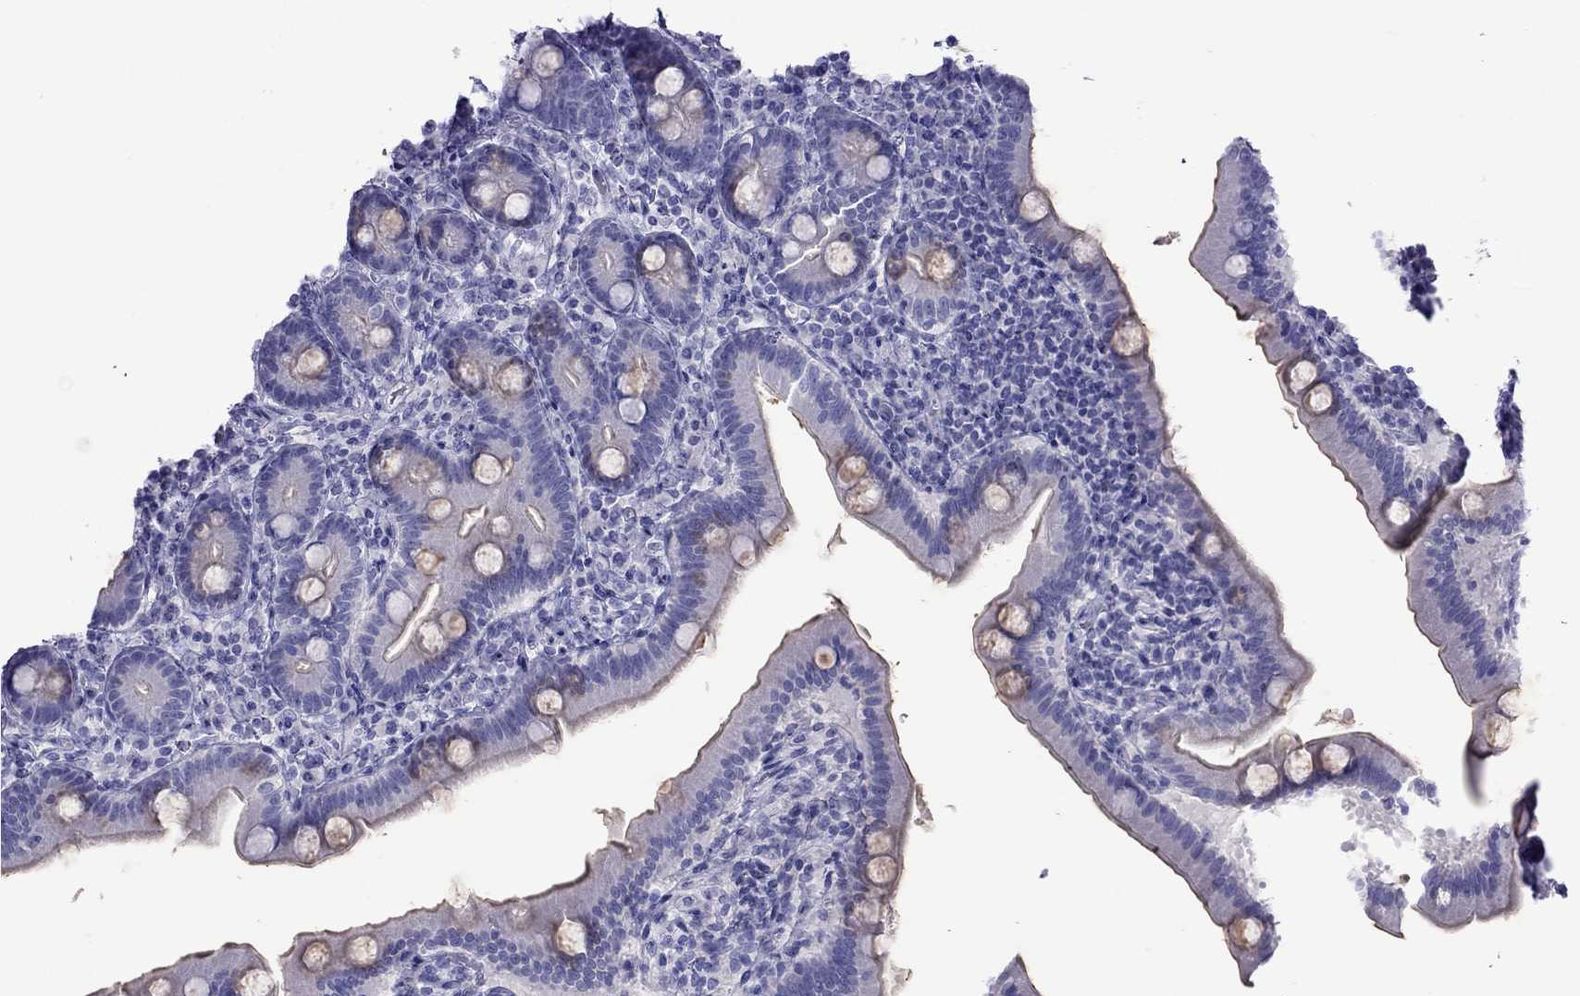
{"staining": {"intensity": "negative", "quantity": "none", "location": "none"}, "tissue": "small intestine", "cell_type": "Glandular cells", "image_type": "normal", "snomed": [{"axis": "morphology", "description": "Normal tissue, NOS"}, {"axis": "topography", "description": "Small intestine"}], "caption": "Glandular cells are negative for protein expression in normal human small intestine. Brightfield microscopy of immunohistochemistry stained with DAB (brown) and hematoxylin (blue), captured at high magnification.", "gene": "PCDHA6", "patient": {"sex": "male", "age": 66}}